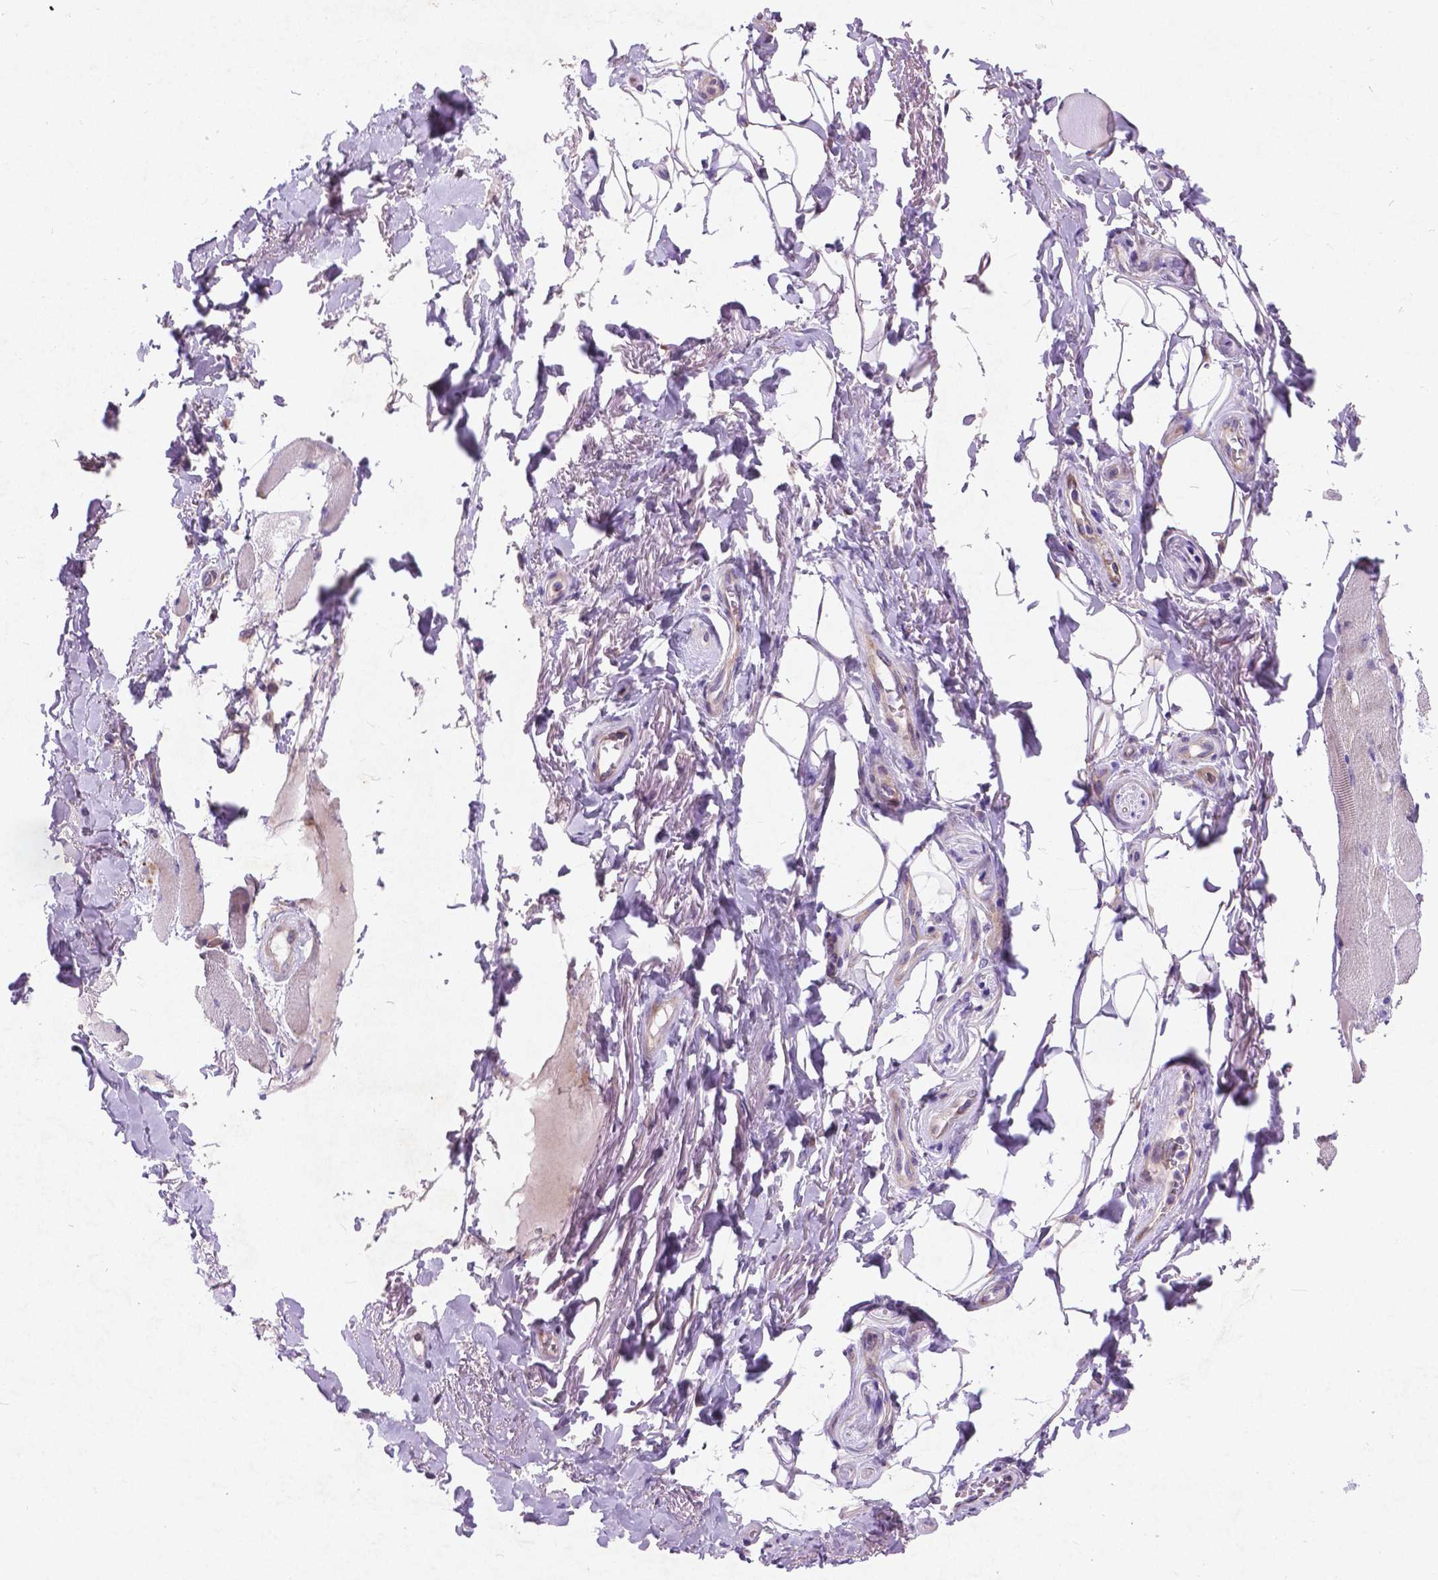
{"staining": {"intensity": "negative", "quantity": "none", "location": "none"}, "tissue": "skeletal muscle", "cell_type": "Myocytes", "image_type": "normal", "snomed": [{"axis": "morphology", "description": "Normal tissue, NOS"}, {"axis": "topography", "description": "Skeletal muscle"}, {"axis": "topography", "description": "Anal"}, {"axis": "topography", "description": "Peripheral nerve tissue"}], "caption": "Image shows no protein expression in myocytes of benign skeletal muscle. (DAB (3,3'-diaminobenzidine) immunohistochemistry (IHC) with hematoxylin counter stain).", "gene": "ATG4D", "patient": {"sex": "male", "age": 53}}